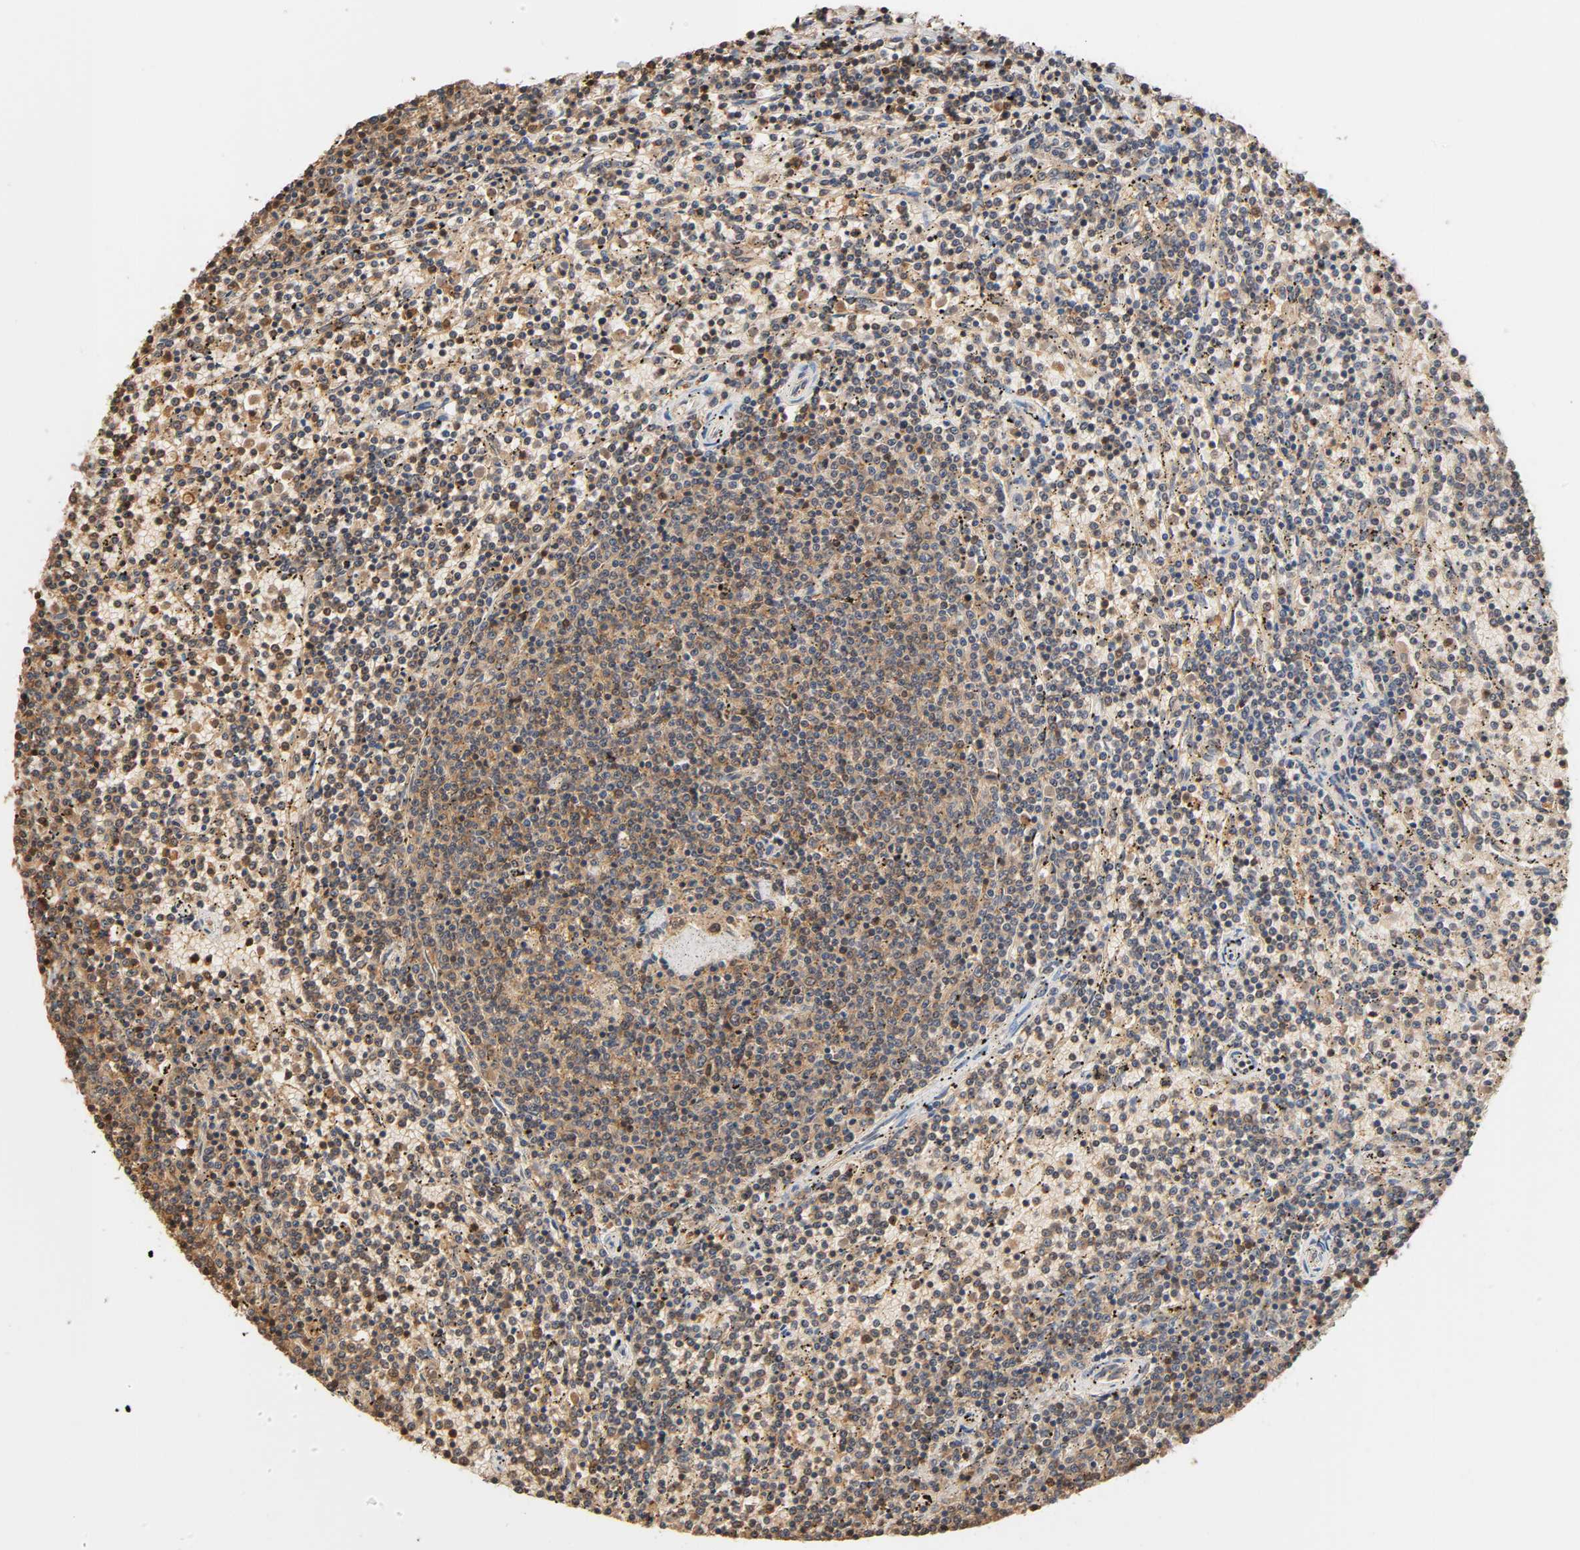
{"staining": {"intensity": "moderate", "quantity": "25%-75%", "location": "cytoplasmic/membranous"}, "tissue": "lymphoma", "cell_type": "Tumor cells", "image_type": "cancer", "snomed": [{"axis": "morphology", "description": "Malignant lymphoma, non-Hodgkin's type, Low grade"}, {"axis": "topography", "description": "Spleen"}], "caption": "This is a photomicrograph of IHC staining of low-grade malignant lymphoma, non-Hodgkin's type, which shows moderate staining in the cytoplasmic/membranous of tumor cells.", "gene": "ALDOA", "patient": {"sex": "female", "age": 50}}